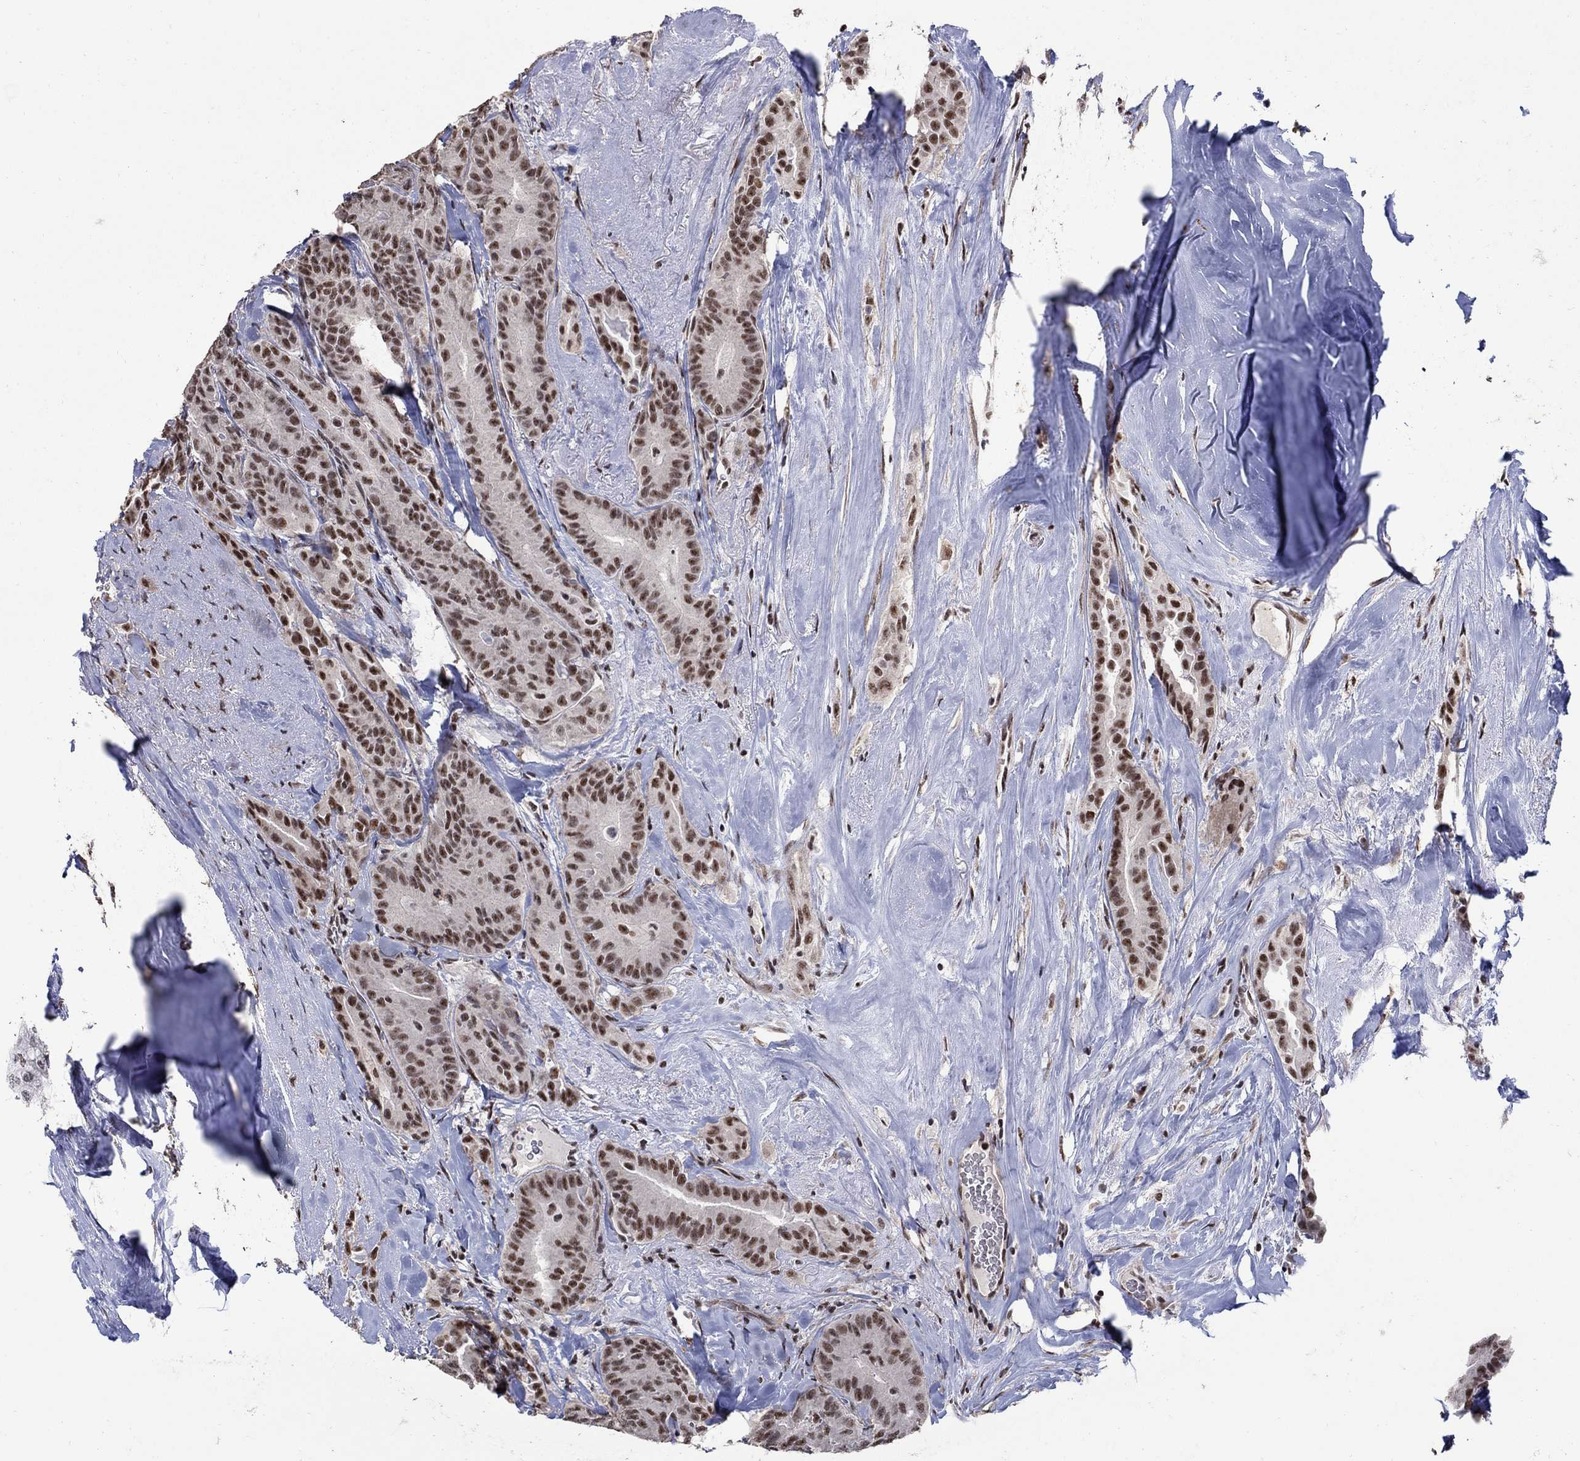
{"staining": {"intensity": "moderate", "quantity": ">75%", "location": "nuclear"}, "tissue": "thyroid cancer", "cell_type": "Tumor cells", "image_type": "cancer", "snomed": [{"axis": "morphology", "description": "Papillary adenocarcinoma, NOS"}, {"axis": "topography", "description": "Thyroid gland"}], "caption": "Tumor cells demonstrate moderate nuclear positivity in approximately >75% of cells in thyroid cancer (papillary adenocarcinoma).", "gene": "PNISR", "patient": {"sex": "male", "age": 61}}